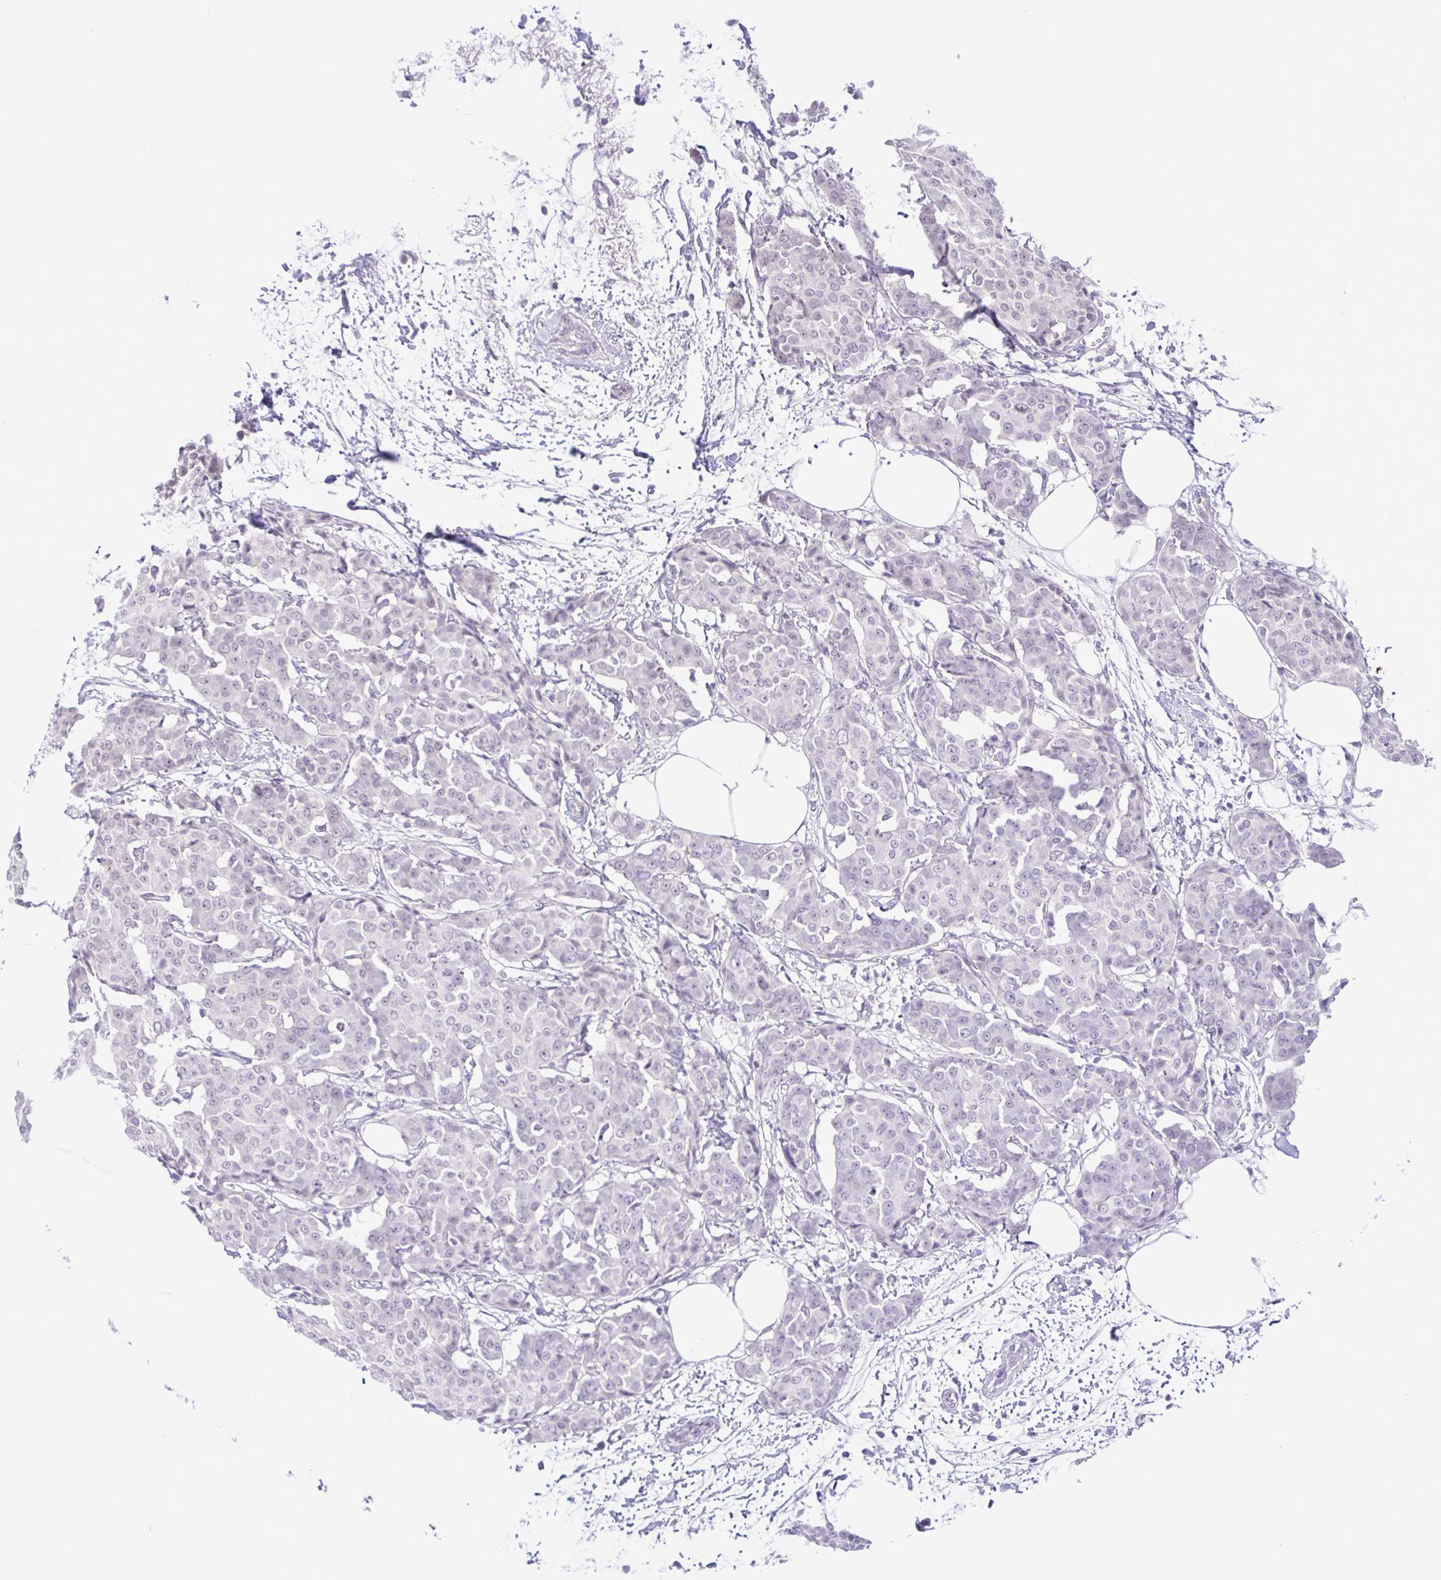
{"staining": {"intensity": "negative", "quantity": "none", "location": "none"}, "tissue": "breast cancer", "cell_type": "Tumor cells", "image_type": "cancer", "snomed": [{"axis": "morphology", "description": "Duct carcinoma"}, {"axis": "topography", "description": "Breast"}], "caption": "Tumor cells show no significant protein positivity in breast cancer (invasive ductal carcinoma).", "gene": "IL1RN", "patient": {"sex": "female", "age": 91}}